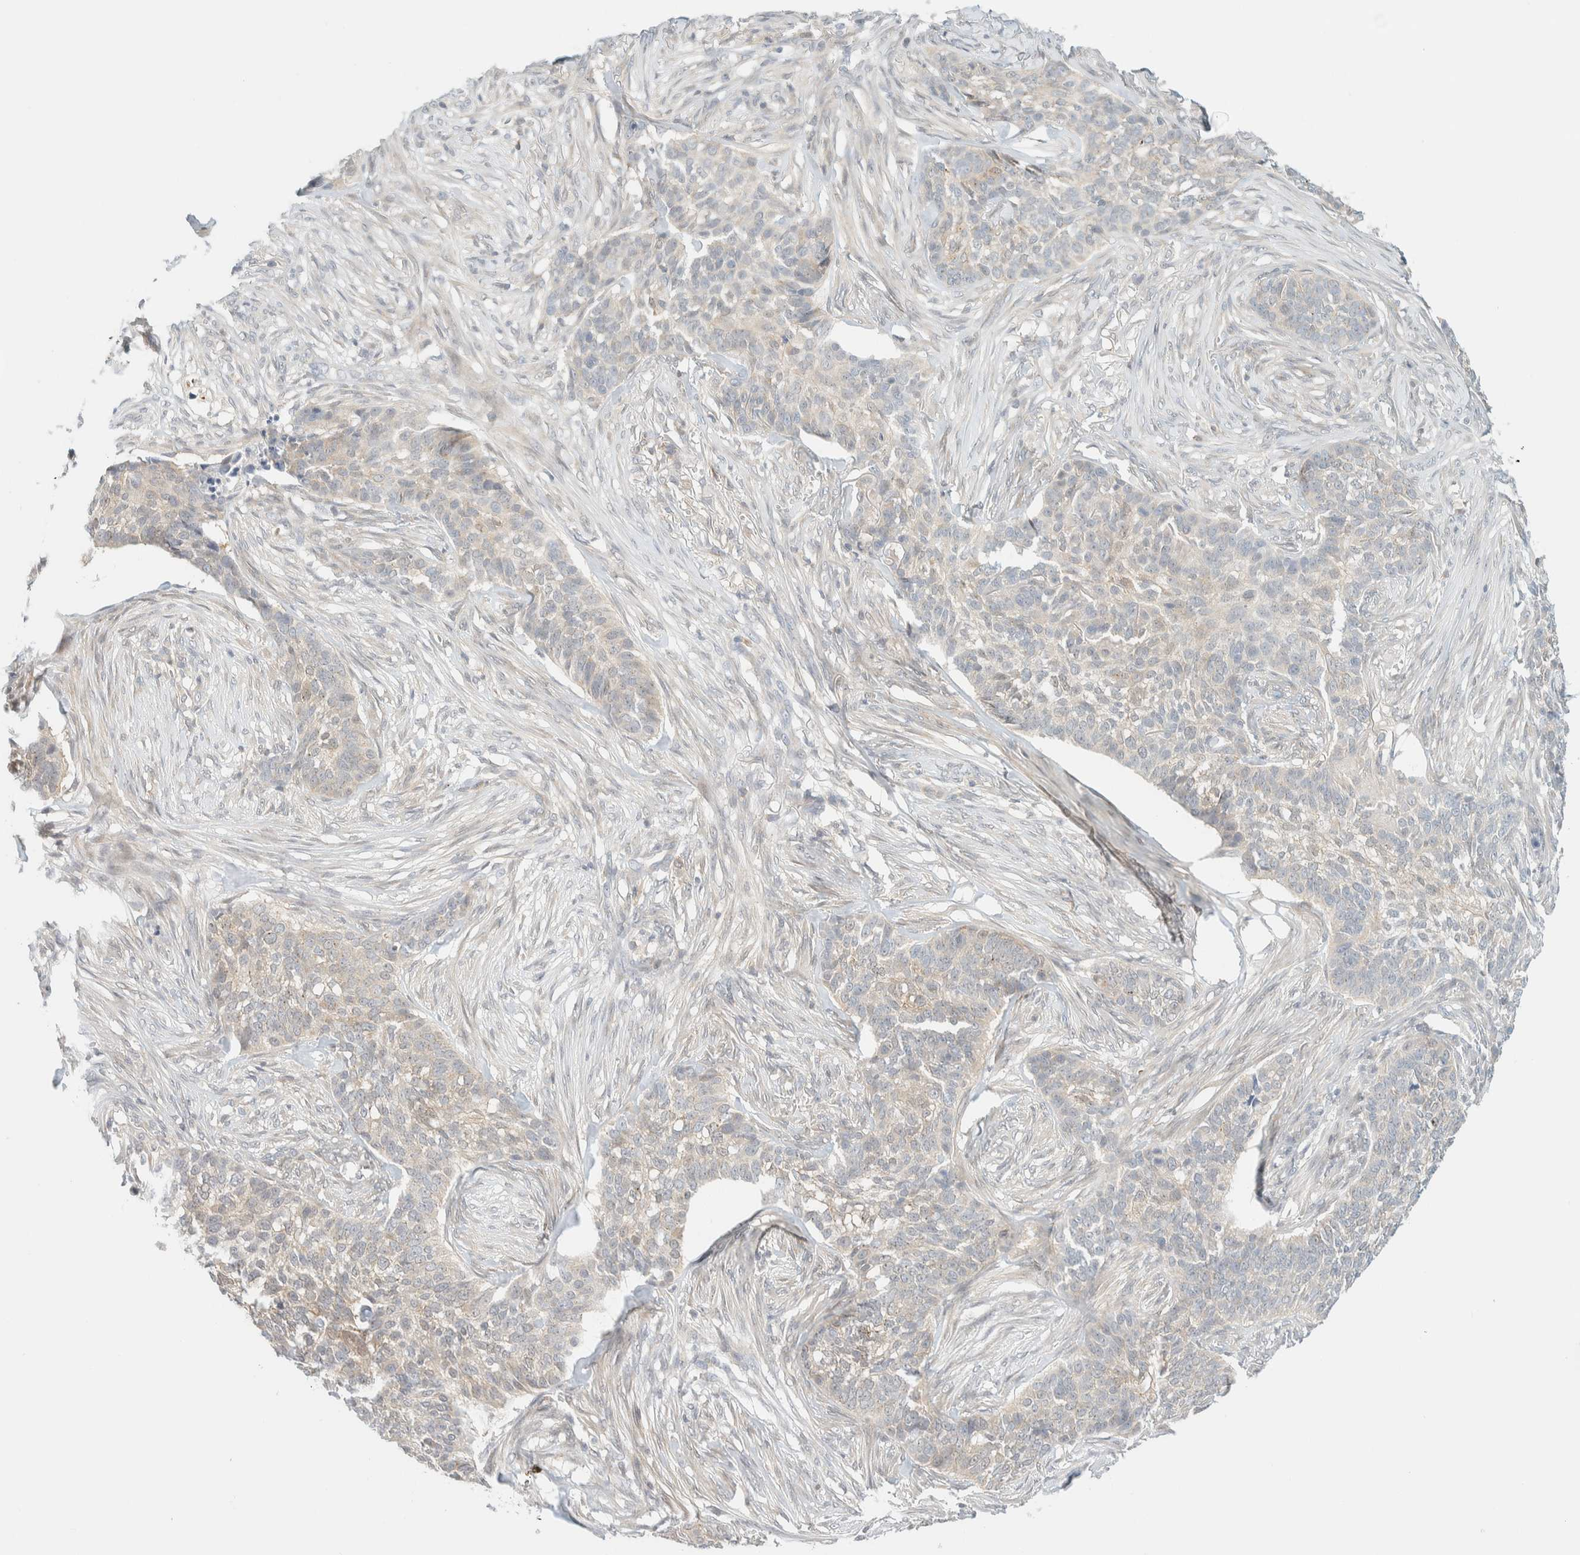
{"staining": {"intensity": "negative", "quantity": "none", "location": "none"}, "tissue": "skin cancer", "cell_type": "Tumor cells", "image_type": "cancer", "snomed": [{"axis": "morphology", "description": "Basal cell carcinoma"}, {"axis": "topography", "description": "Skin"}], "caption": "DAB (3,3'-diaminobenzidine) immunohistochemical staining of skin cancer (basal cell carcinoma) displays no significant positivity in tumor cells.", "gene": "PCYT2", "patient": {"sex": "male", "age": 85}}